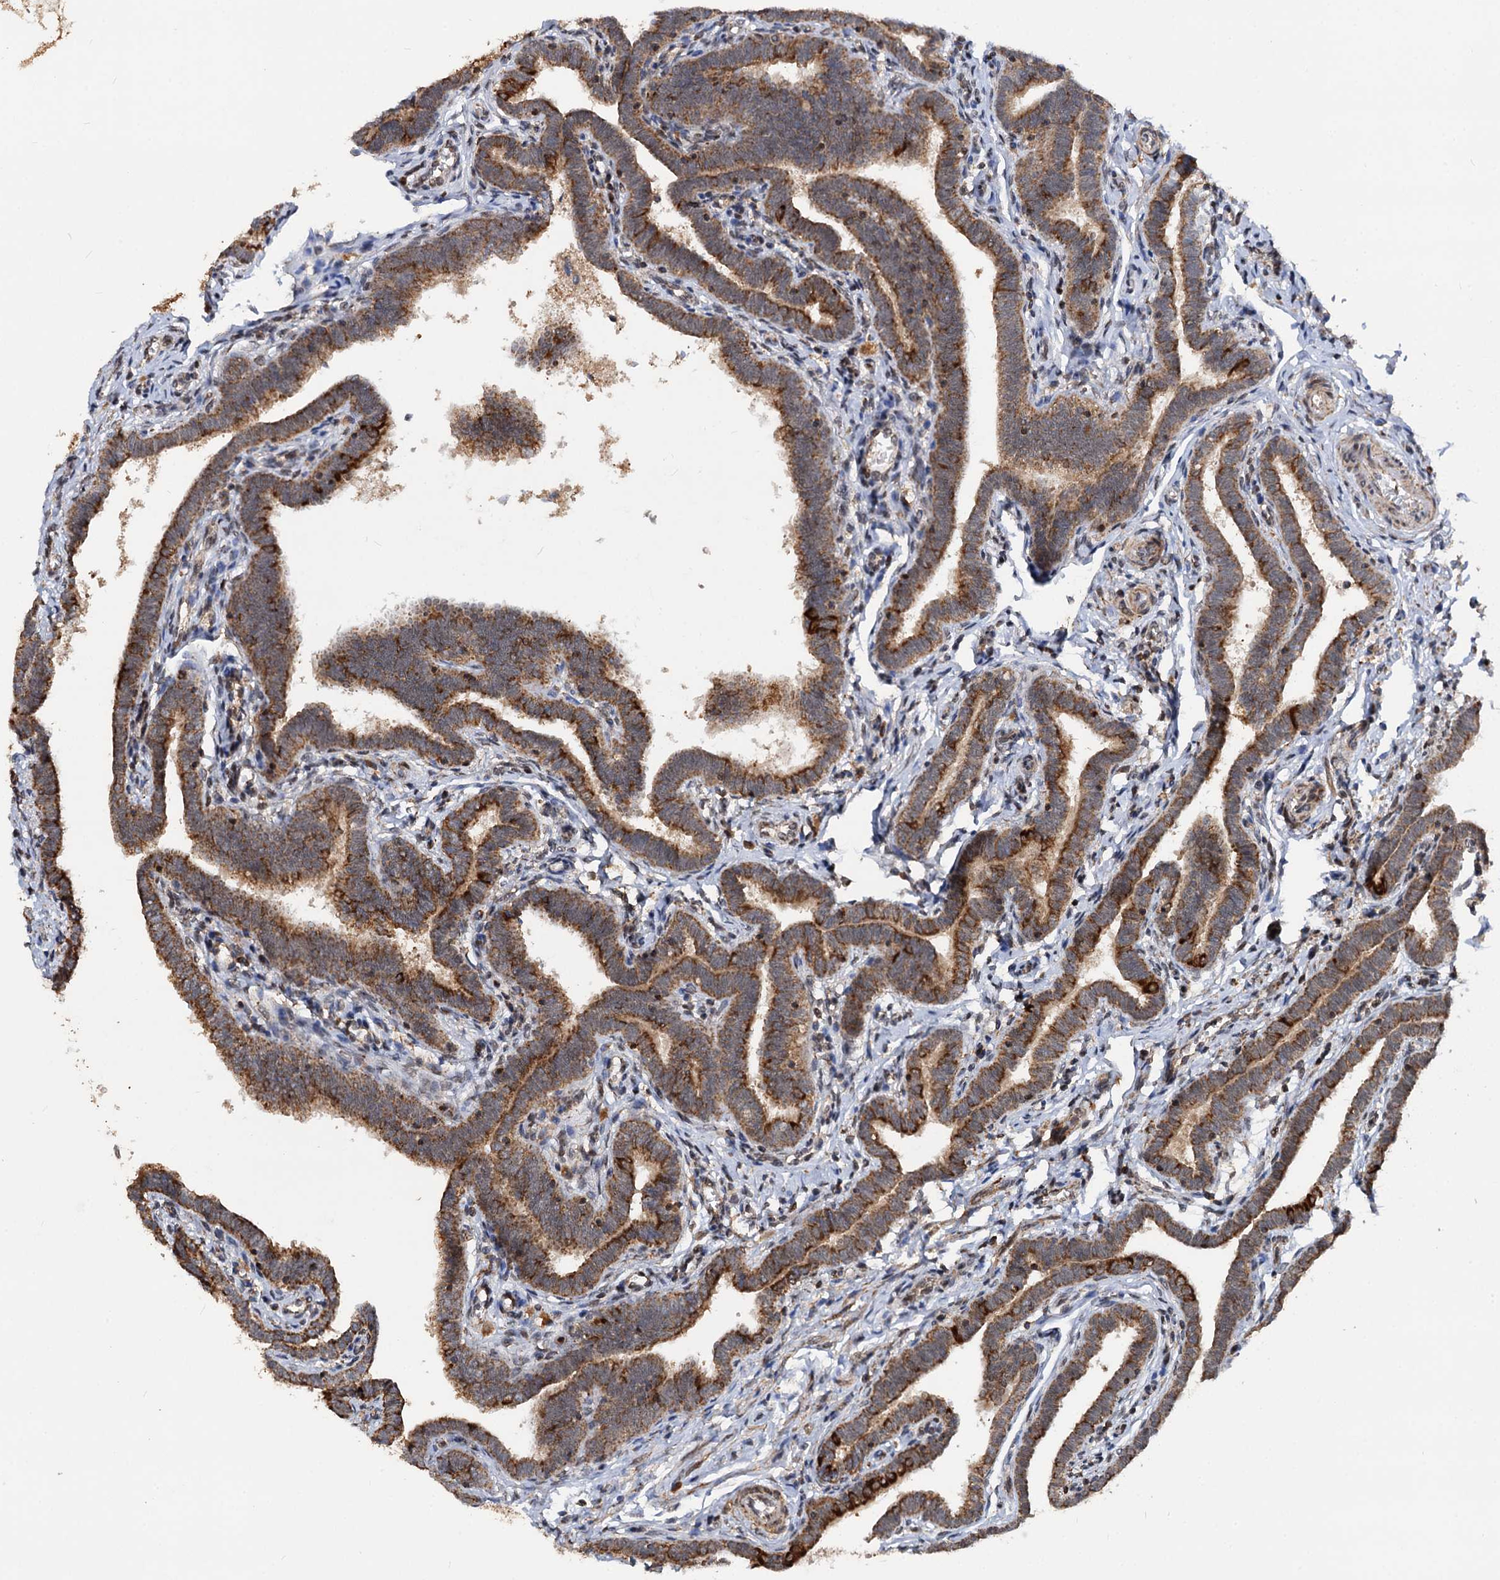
{"staining": {"intensity": "strong", "quantity": ">75%", "location": "cytoplasmic/membranous"}, "tissue": "fallopian tube", "cell_type": "Glandular cells", "image_type": "normal", "snomed": [{"axis": "morphology", "description": "Normal tissue, NOS"}, {"axis": "topography", "description": "Fallopian tube"}], "caption": "A photomicrograph of fallopian tube stained for a protein exhibits strong cytoplasmic/membranous brown staining in glandular cells.", "gene": "CEP76", "patient": {"sex": "female", "age": 36}}